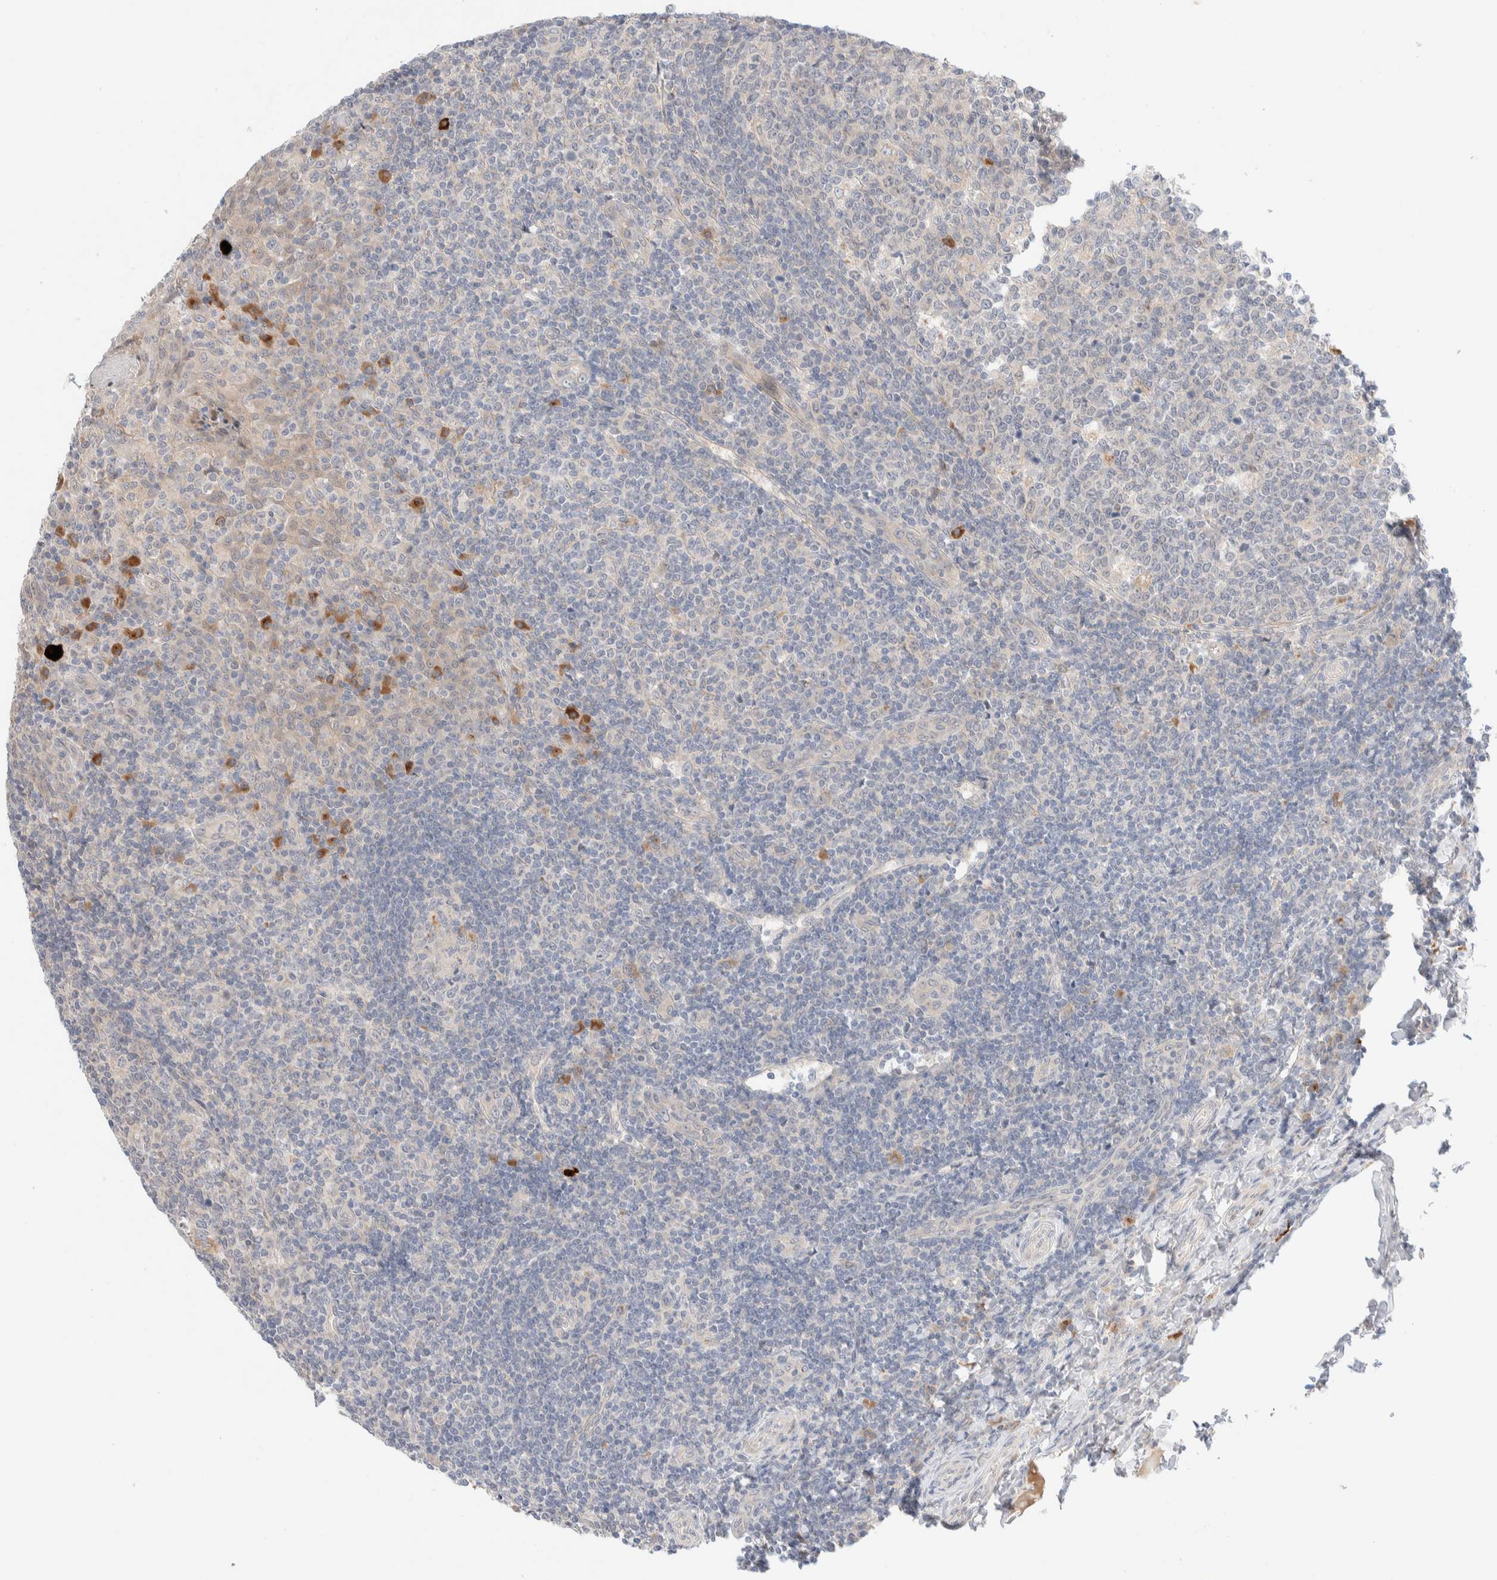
{"staining": {"intensity": "negative", "quantity": "none", "location": "none"}, "tissue": "tonsil", "cell_type": "Germinal center cells", "image_type": "normal", "snomed": [{"axis": "morphology", "description": "Normal tissue, NOS"}, {"axis": "topography", "description": "Tonsil"}], "caption": "There is no significant staining in germinal center cells of tonsil. (DAB immunohistochemistry (IHC), high magnification).", "gene": "CHKA", "patient": {"sex": "female", "age": 19}}